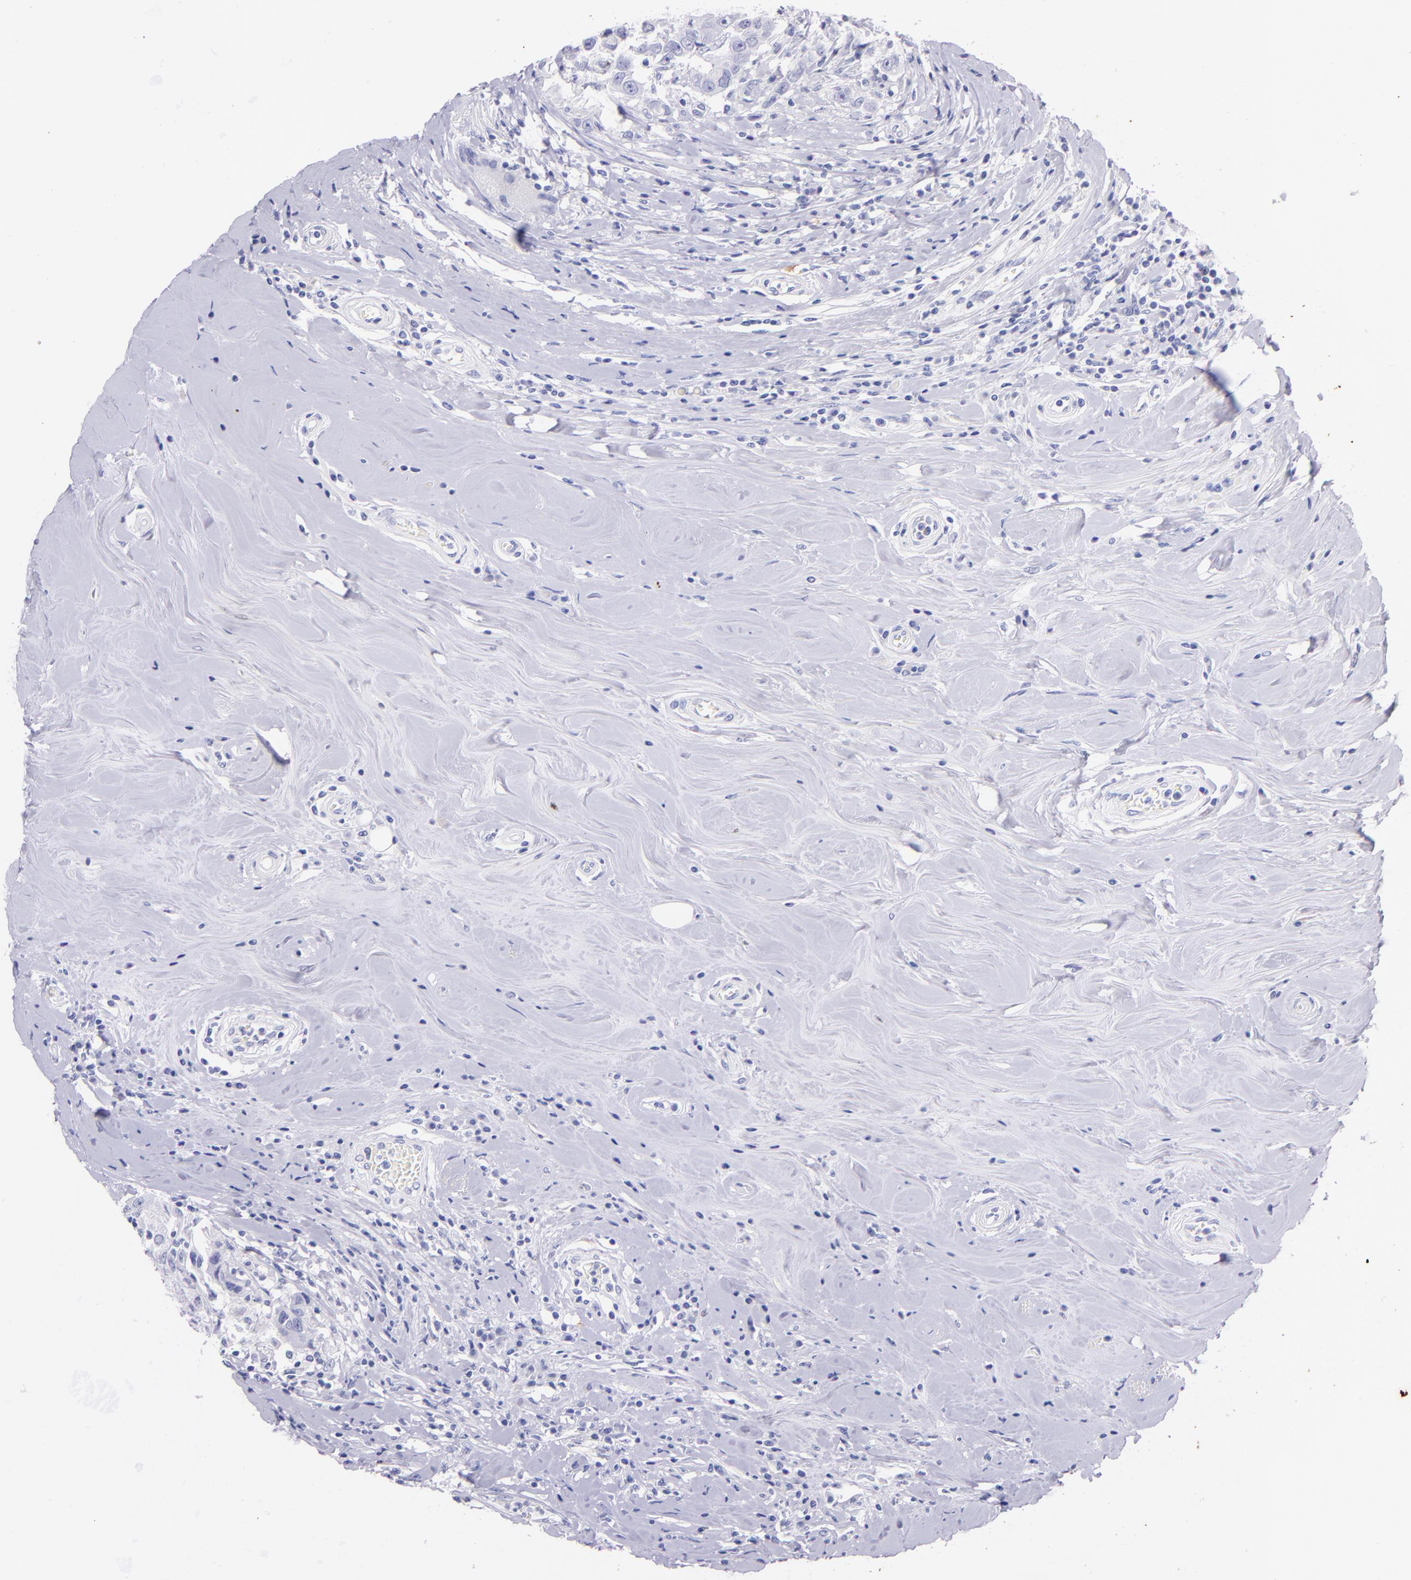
{"staining": {"intensity": "negative", "quantity": "none", "location": "none"}, "tissue": "breast cancer", "cell_type": "Tumor cells", "image_type": "cancer", "snomed": [{"axis": "morphology", "description": "Duct carcinoma"}, {"axis": "topography", "description": "Breast"}], "caption": "DAB immunohistochemical staining of breast invasive ductal carcinoma demonstrates no significant positivity in tumor cells.", "gene": "UCHL1", "patient": {"sex": "female", "age": 27}}